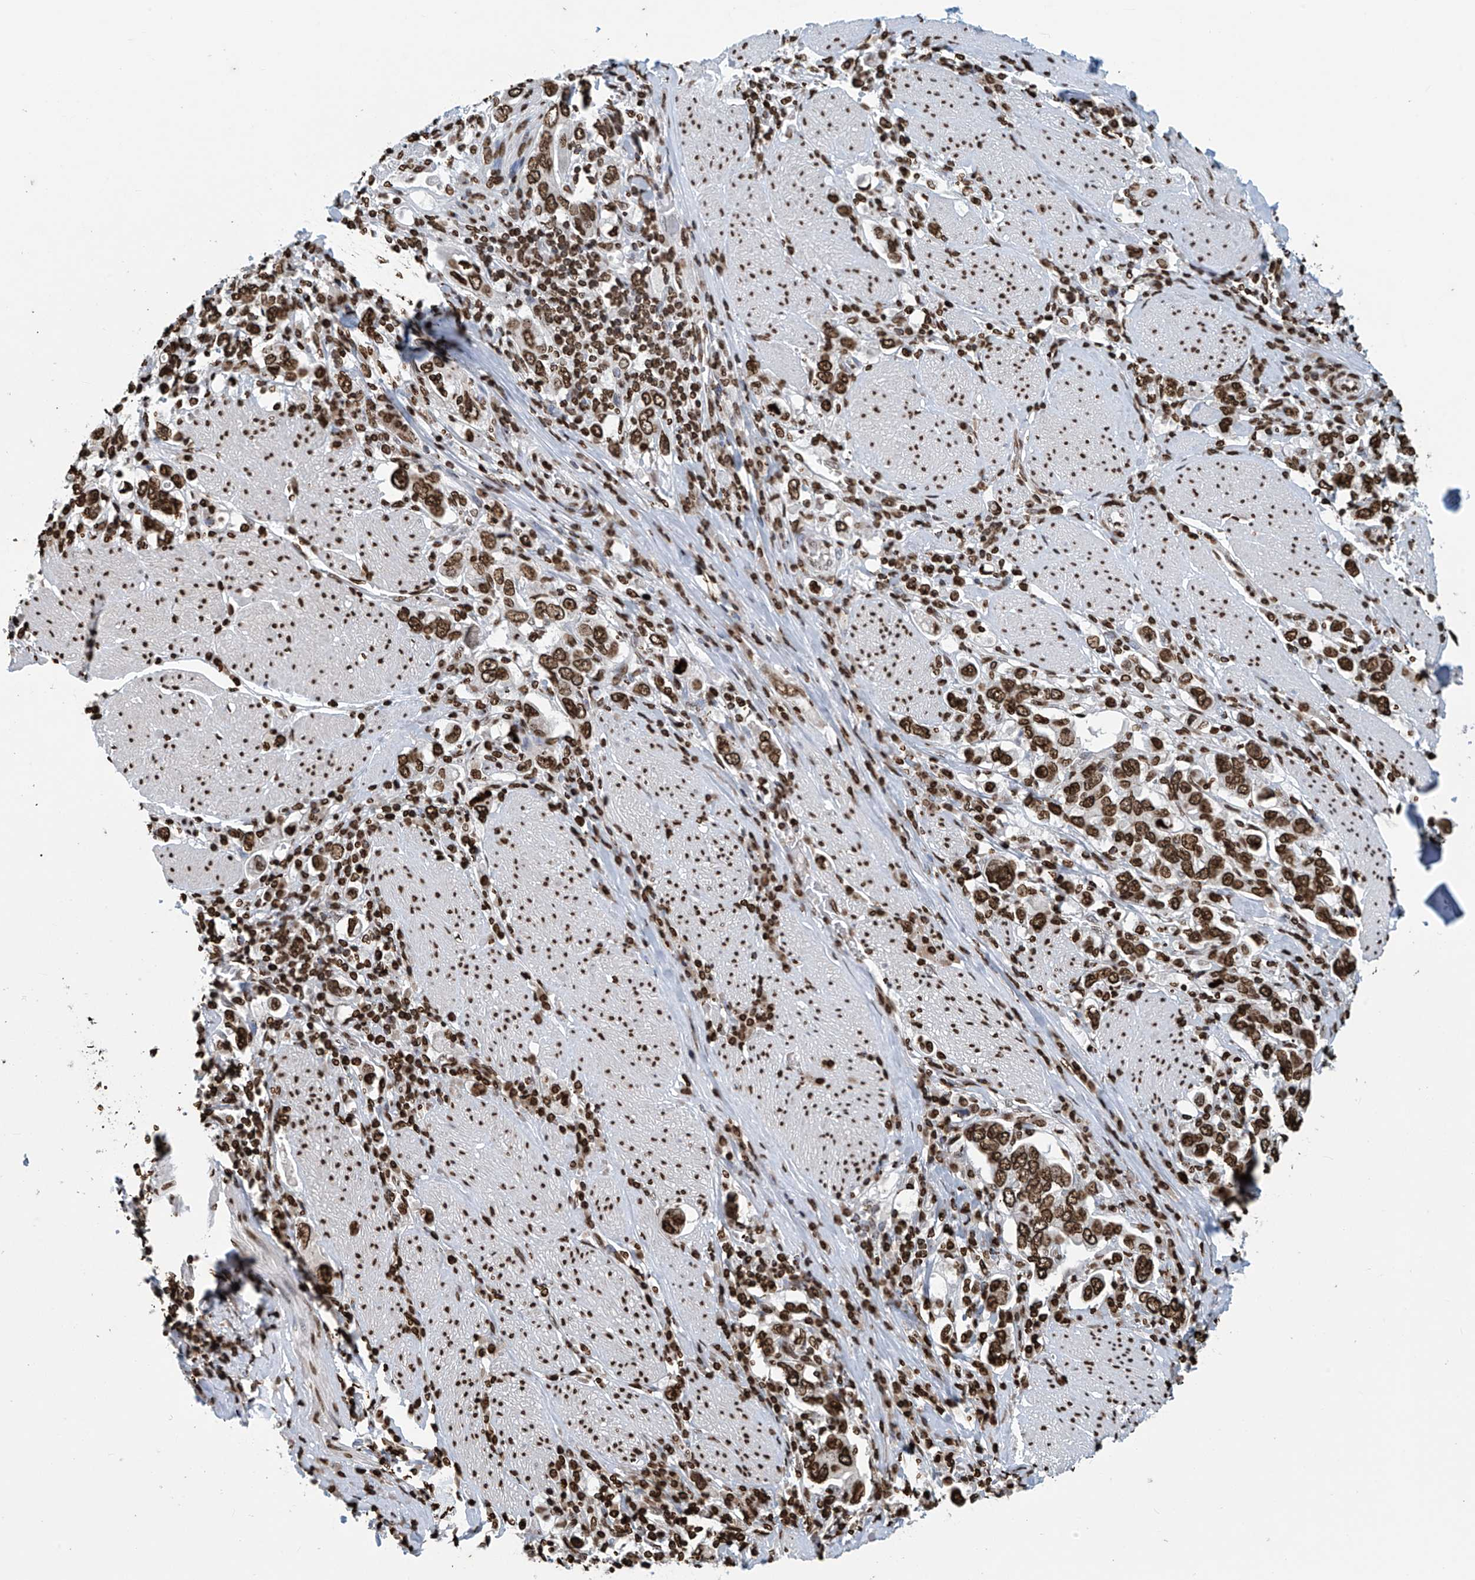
{"staining": {"intensity": "strong", "quantity": ">75%", "location": "nuclear"}, "tissue": "stomach cancer", "cell_type": "Tumor cells", "image_type": "cancer", "snomed": [{"axis": "morphology", "description": "Adenocarcinoma, NOS"}, {"axis": "topography", "description": "Stomach, upper"}], "caption": "Immunohistochemical staining of adenocarcinoma (stomach) shows strong nuclear protein expression in about >75% of tumor cells.", "gene": "DPPA2", "patient": {"sex": "male", "age": 62}}